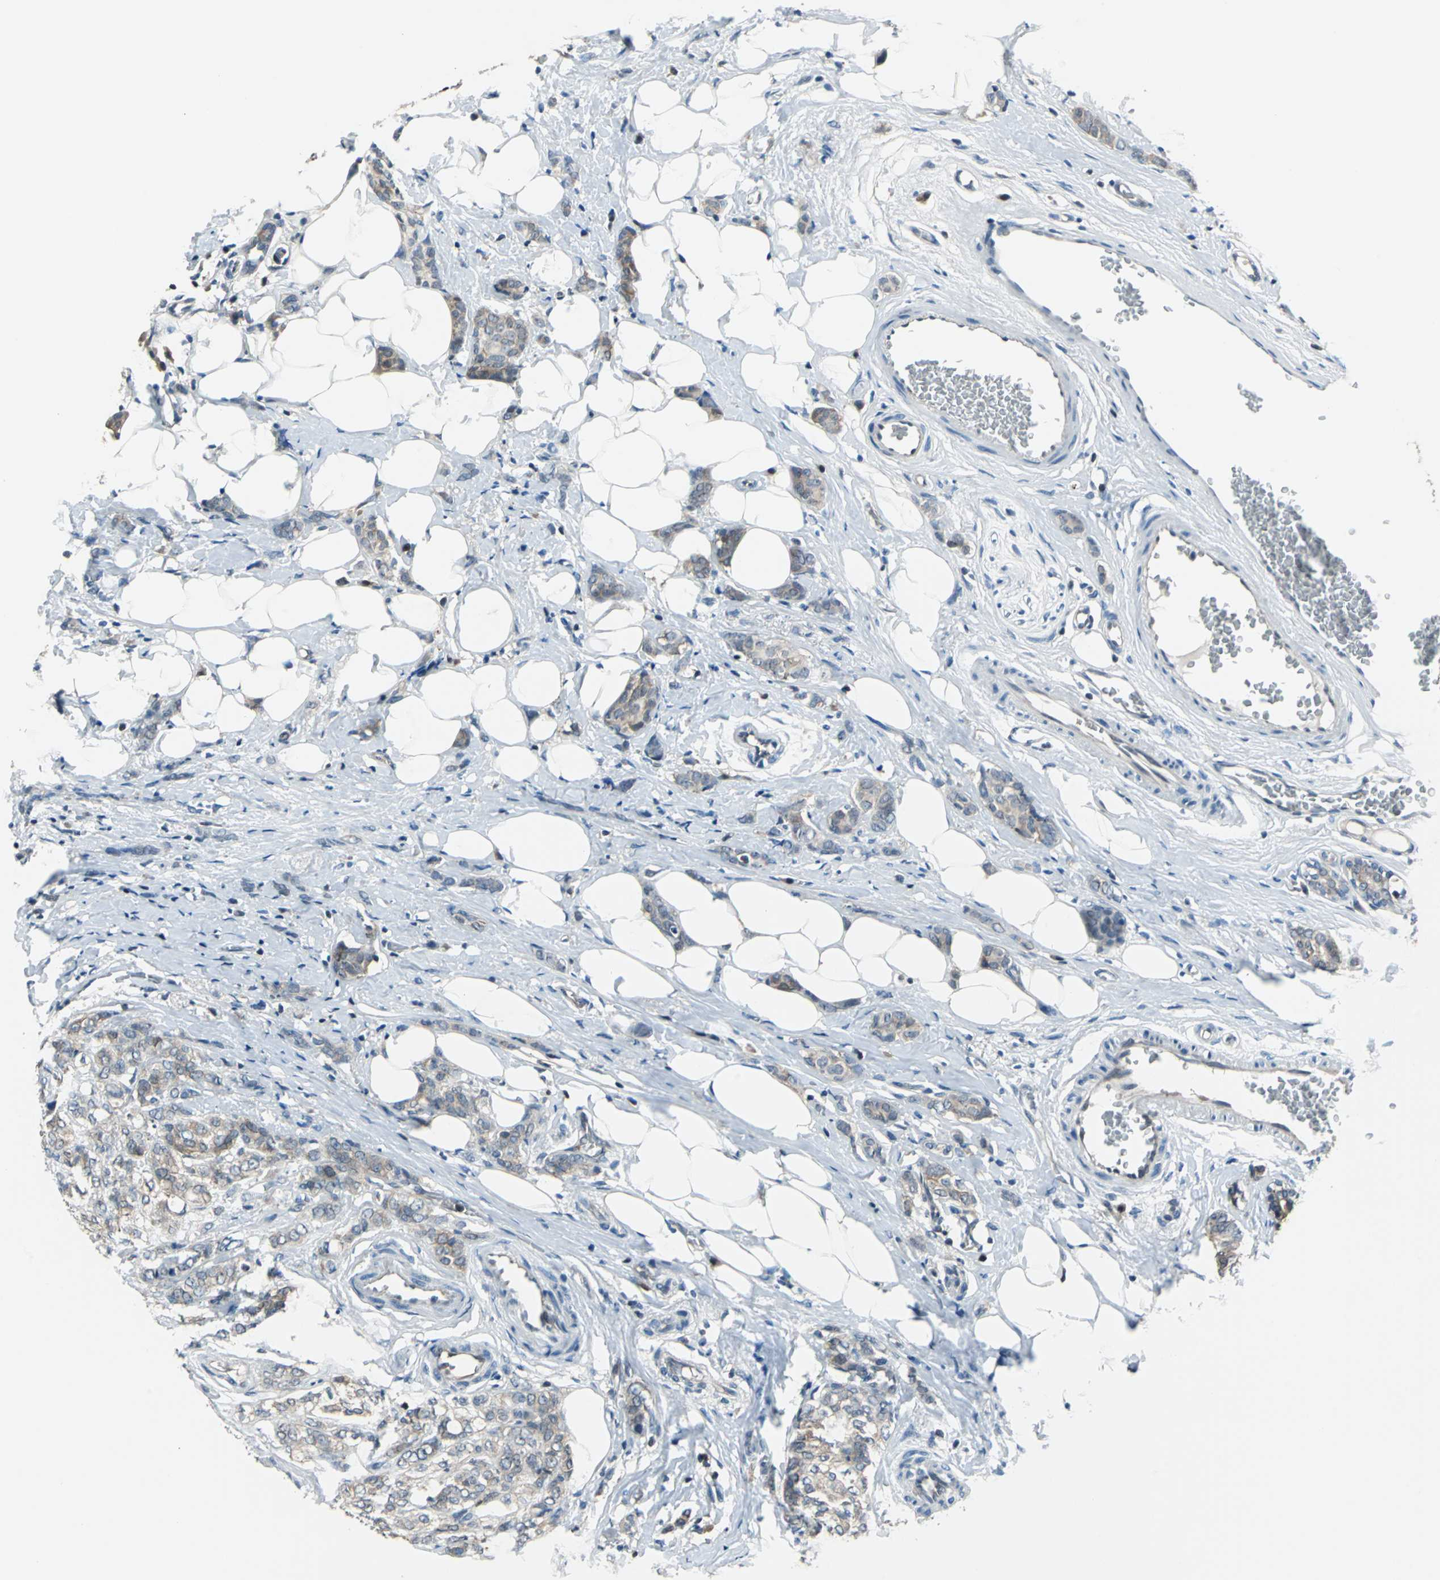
{"staining": {"intensity": "weak", "quantity": "25%-75%", "location": "cytoplasmic/membranous,nuclear"}, "tissue": "breast cancer", "cell_type": "Tumor cells", "image_type": "cancer", "snomed": [{"axis": "morphology", "description": "Lobular carcinoma"}, {"axis": "topography", "description": "Breast"}], "caption": "Protein expression analysis of breast lobular carcinoma displays weak cytoplasmic/membranous and nuclear expression in about 25%-75% of tumor cells.", "gene": "PSME1", "patient": {"sex": "female", "age": 60}}